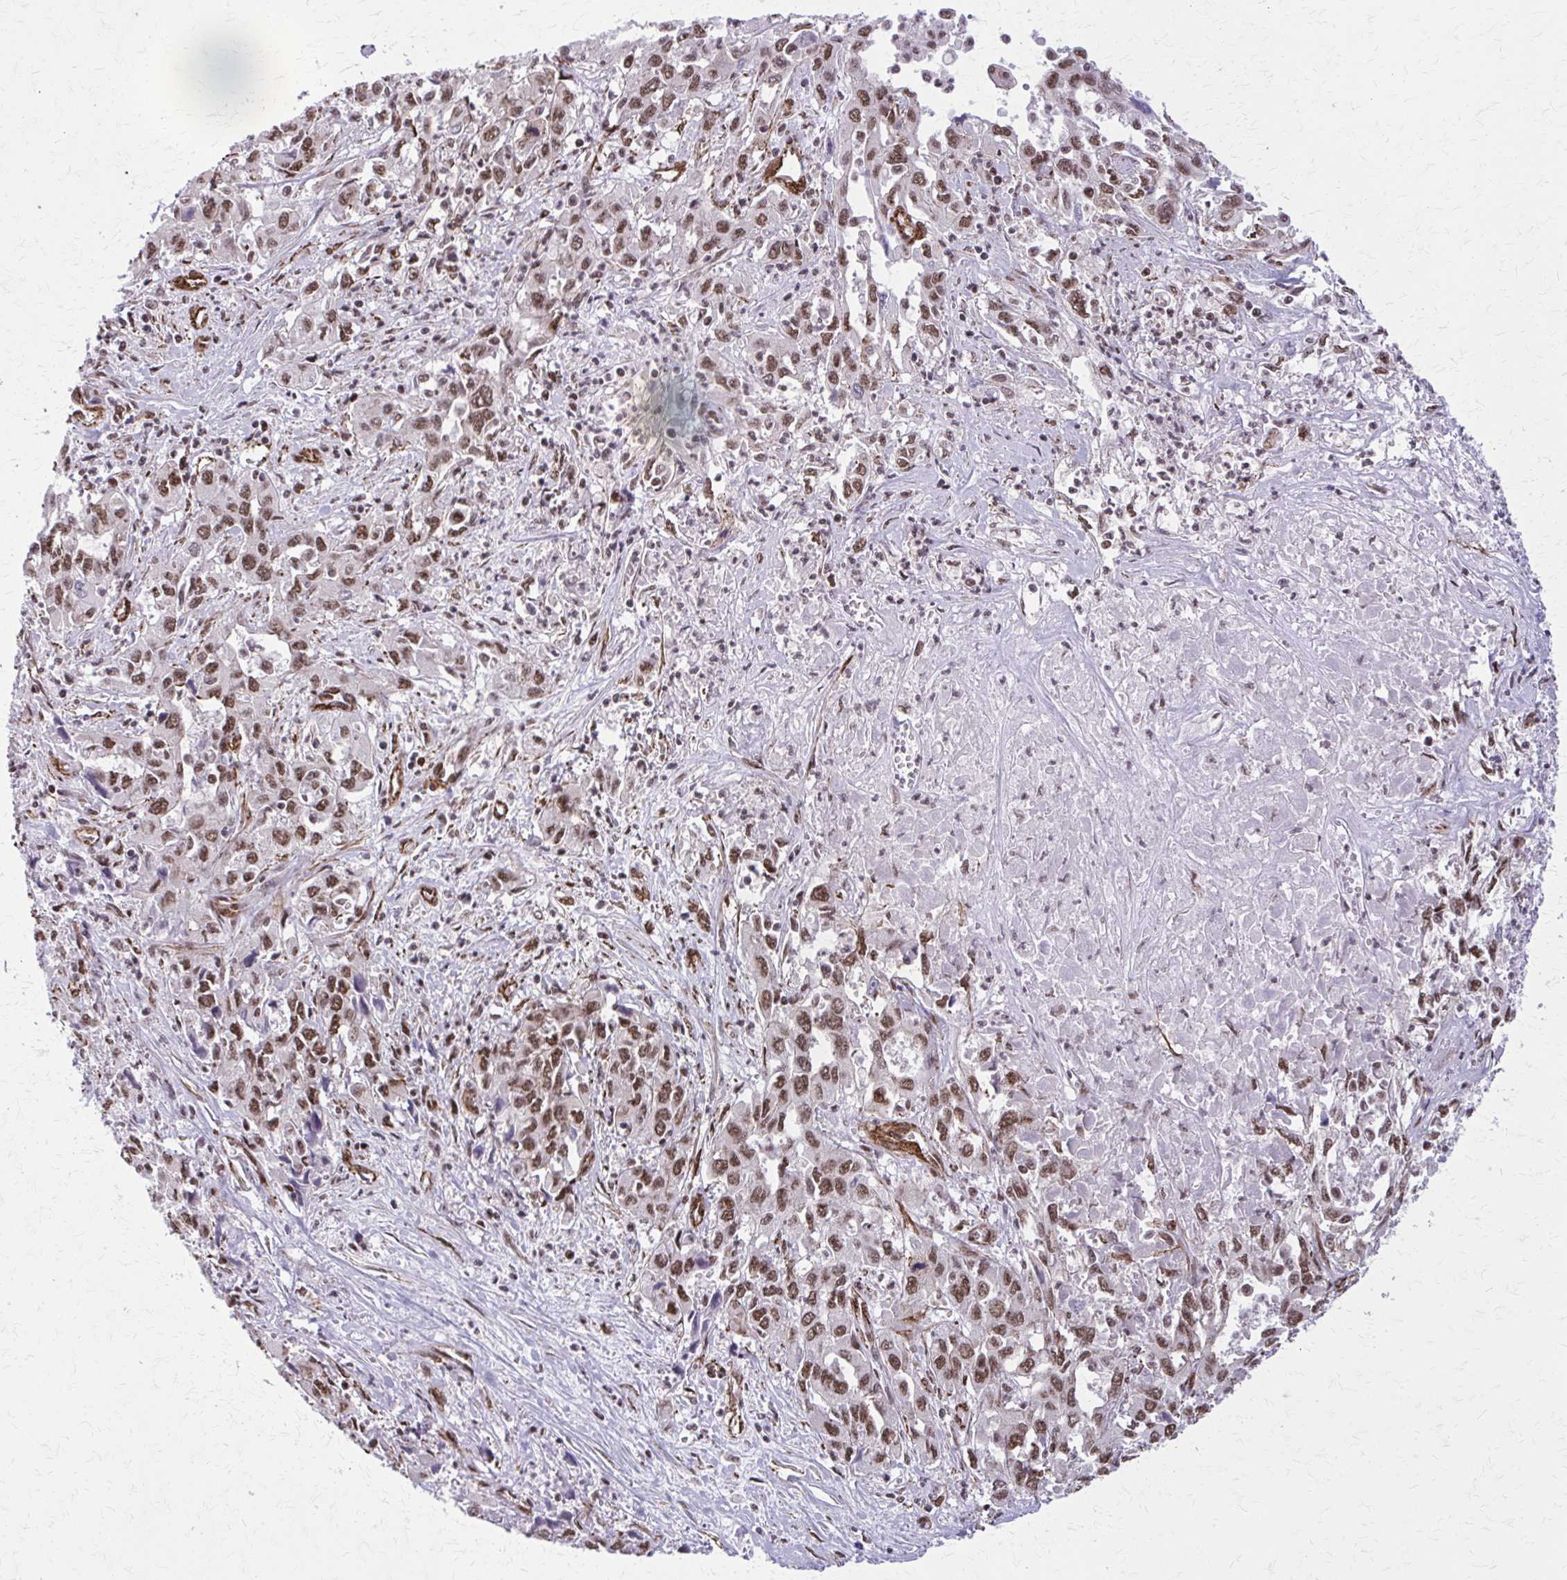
{"staining": {"intensity": "moderate", "quantity": ">75%", "location": "nuclear"}, "tissue": "liver cancer", "cell_type": "Tumor cells", "image_type": "cancer", "snomed": [{"axis": "morphology", "description": "Carcinoma, Hepatocellular, NOS"}, {"axis": "topography", "description": "Liver"}], "caption": "Immunohistochemistry (DAB) staining of human liver cancer (hepatocellular carcinoma) shows moderate nuclear protein positivity in about >75% of tumor cells. (DAB (3,3'-diaminobenzidine) = brown stain, brightfield microscopy at high magnification).", "gene": "NRBF2", "patient": {"sex": "male", "age": 63}}